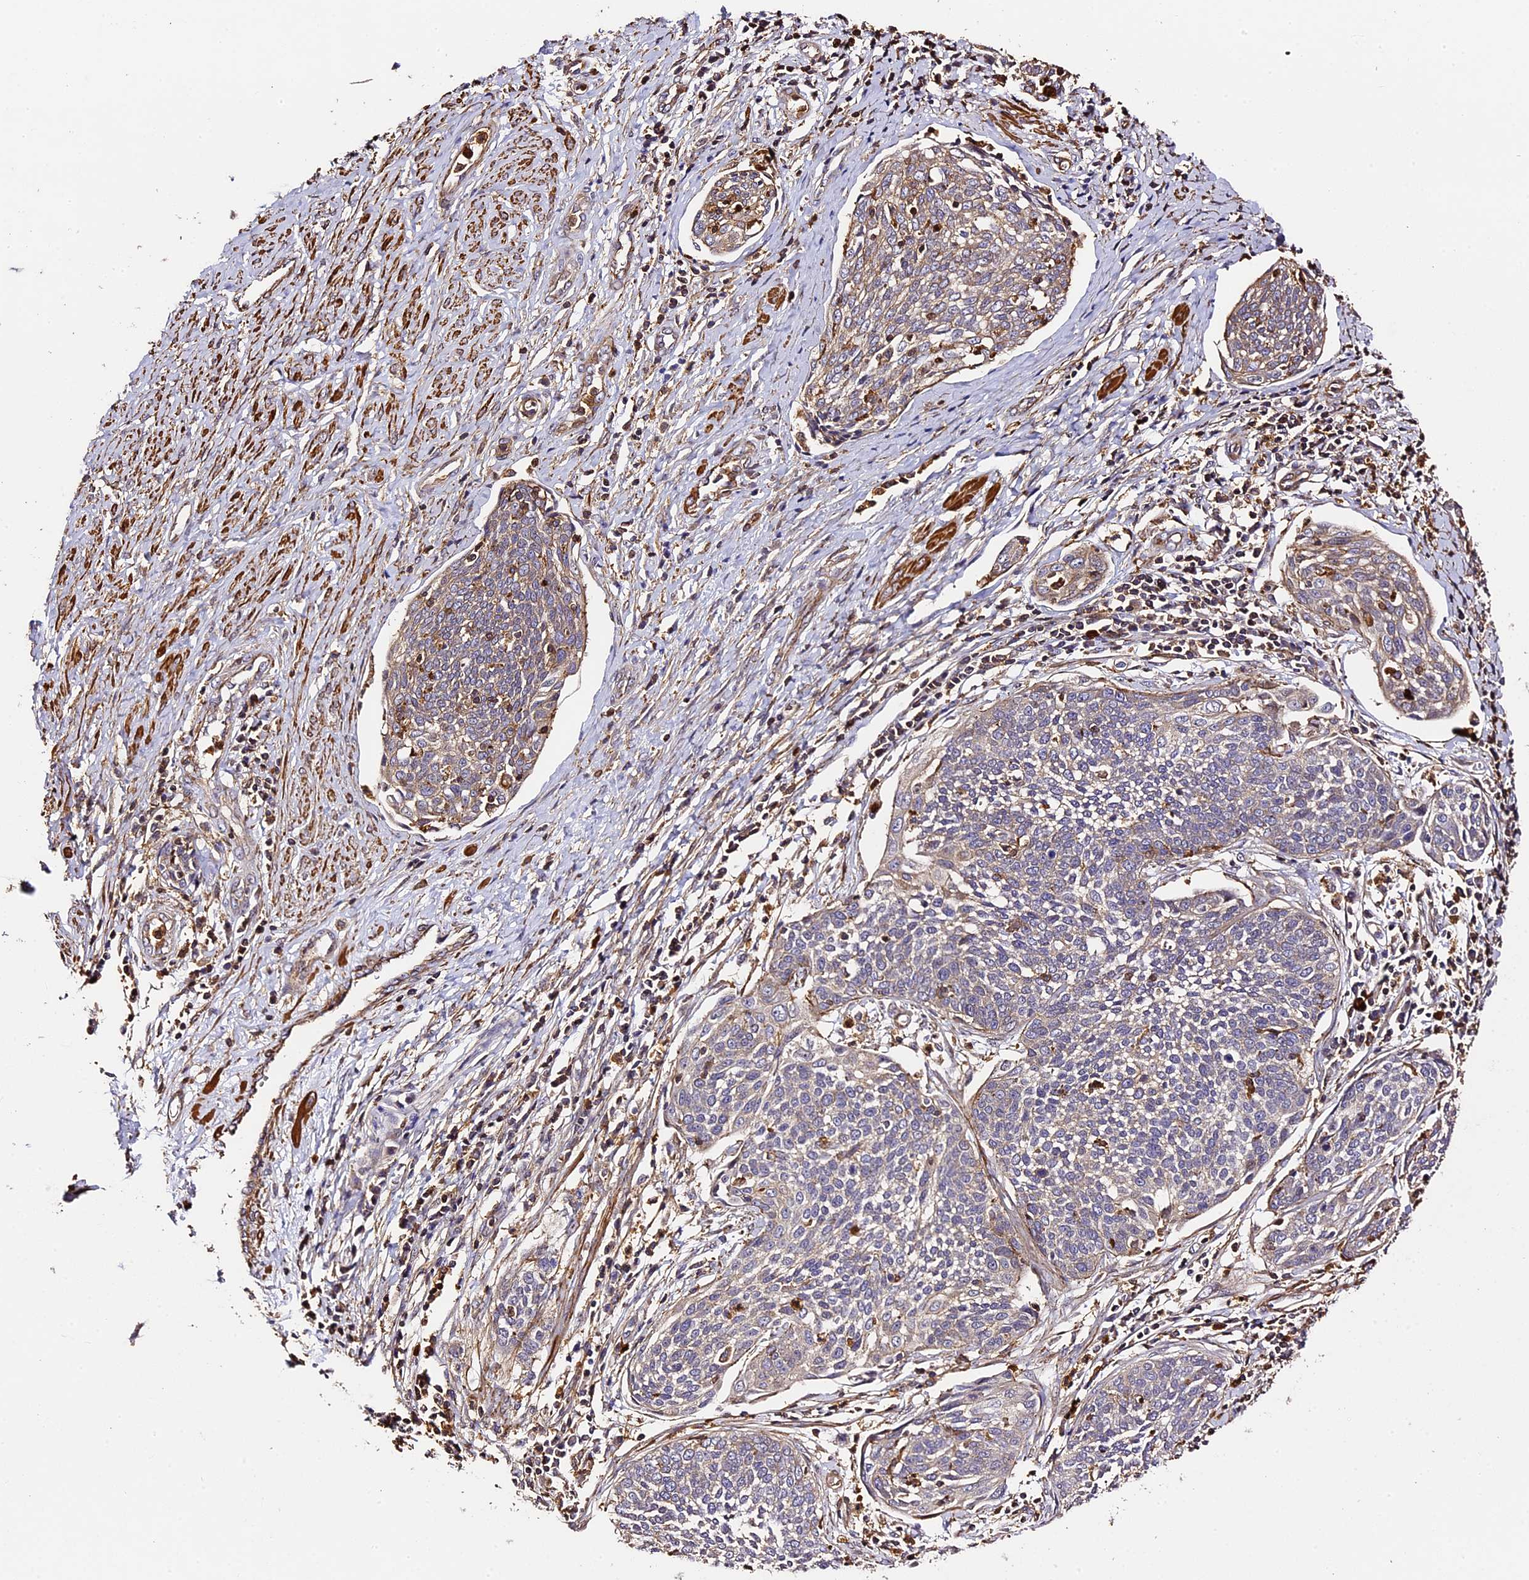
{"staining": {"intensity": "weak", "quantity": ">75%", "location": "cytoplasmic/membranous"}, "tissue": "cervical cancer", "cell_type": "Tumor cells", "image_type": "cancer", "snomed": [{"axis": "morphology", "description": "Squamous cell carcinoma, NOS"}, {"axis": "topography", "description": "Cervix"}], "caption": "A low amount of weak cytoplasmic/membranous staining is identified in about >75% of tumor cells in cervical cancer tissue.", "gene": "RAPSN", "patient": {"sex": "female", "age": 34}}